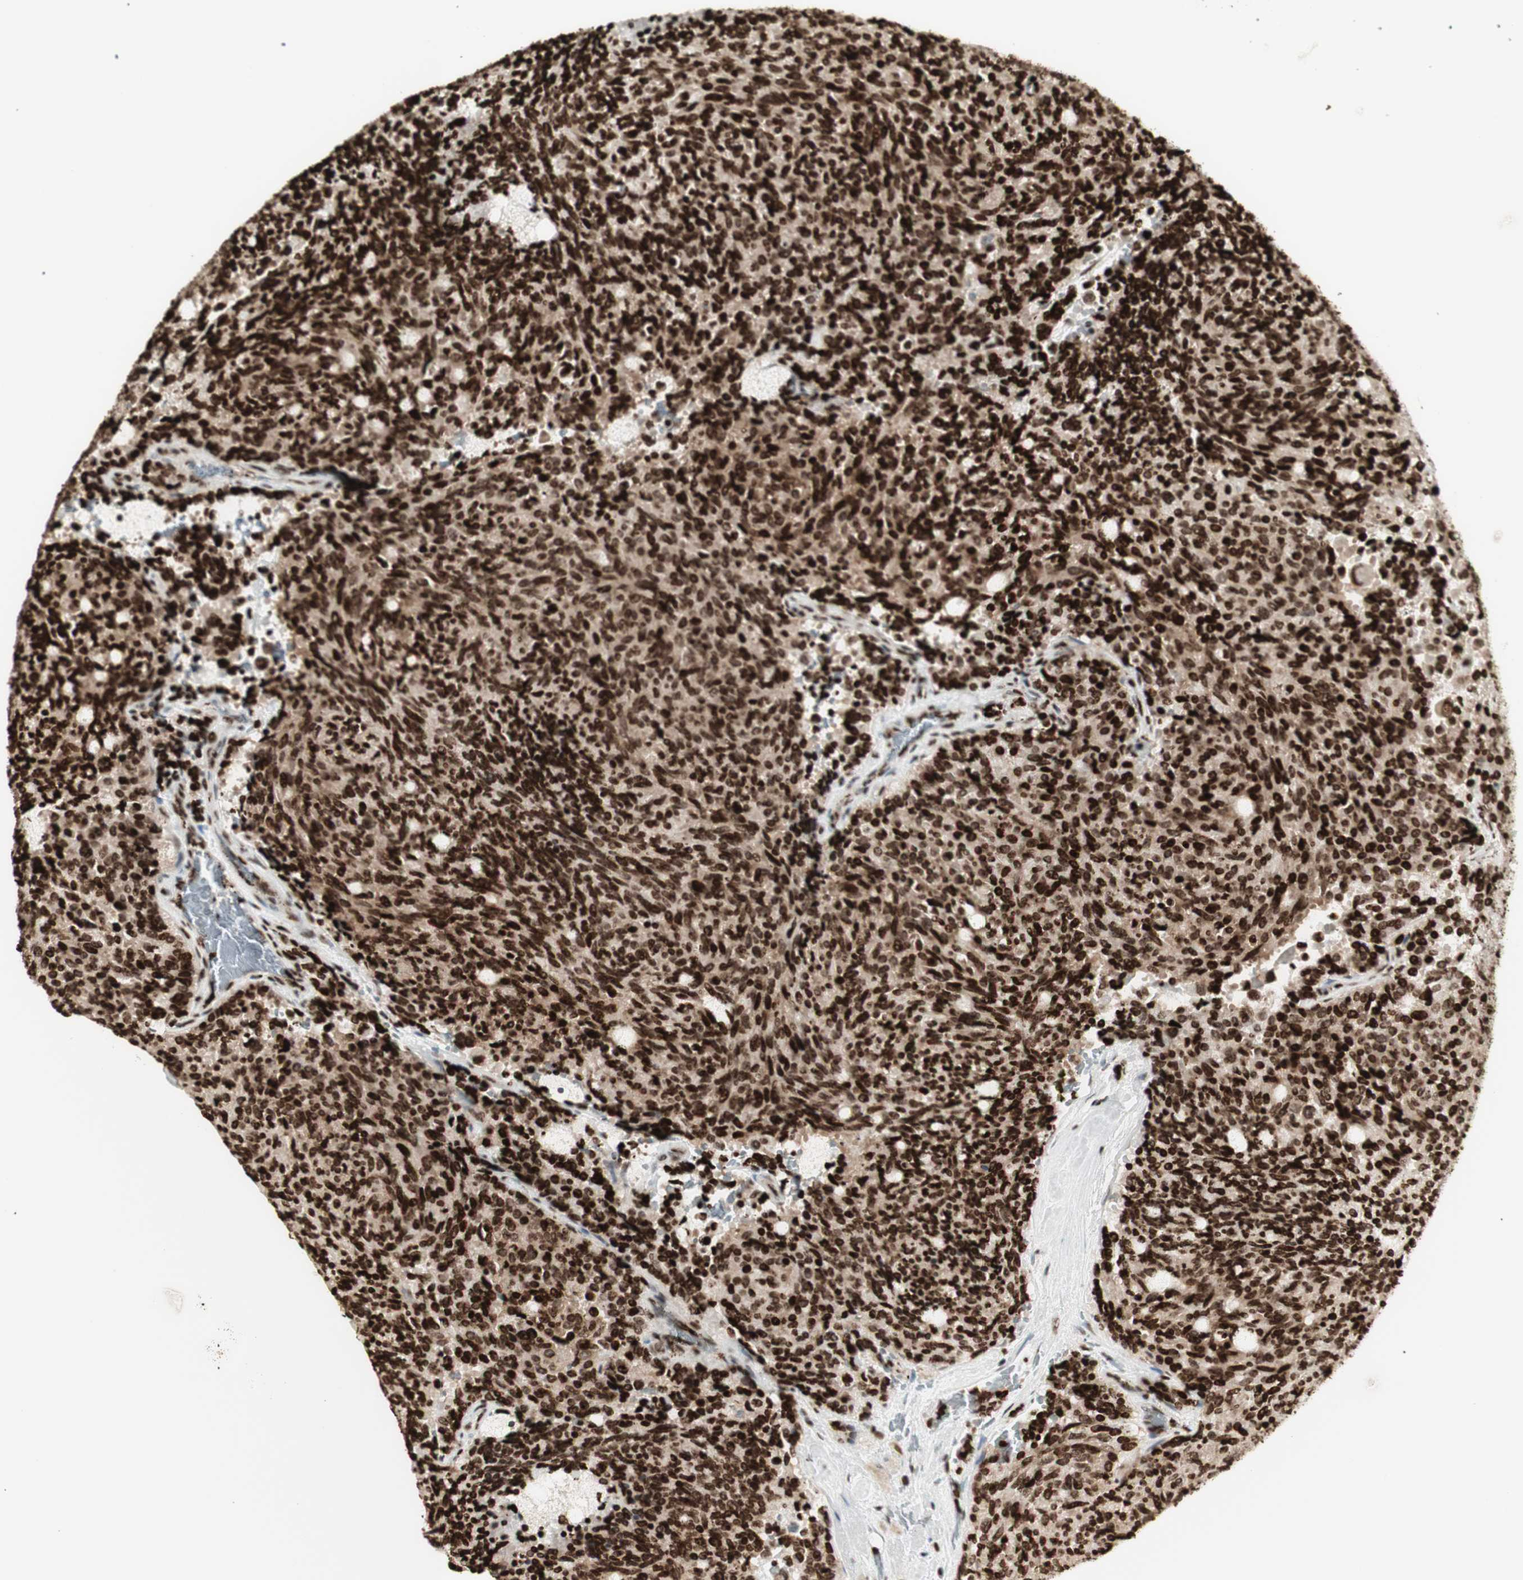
{"staining": {"intensity": "strong", "quantity": ">75%", "location": "cytoplasmic/membranous,nuclear"}, "tissue": "carcinoid", "cell_type": "Tumor cells", "image_type": "cancer", "snomed": [{"axis": "morphology", "description": "Carcinoid, malignant, NOS"}, {"axis": "topography", "description": "Pancreas"}], "caption": "This is a histology image of immunohistochemistry staining of malignant carcinoid, which shows strong expression in the cytoplasmic/membranous and nuclear of tumor cells.", "gene": "NCAPD2", "patient": {"sex": "female", "age": 54}}